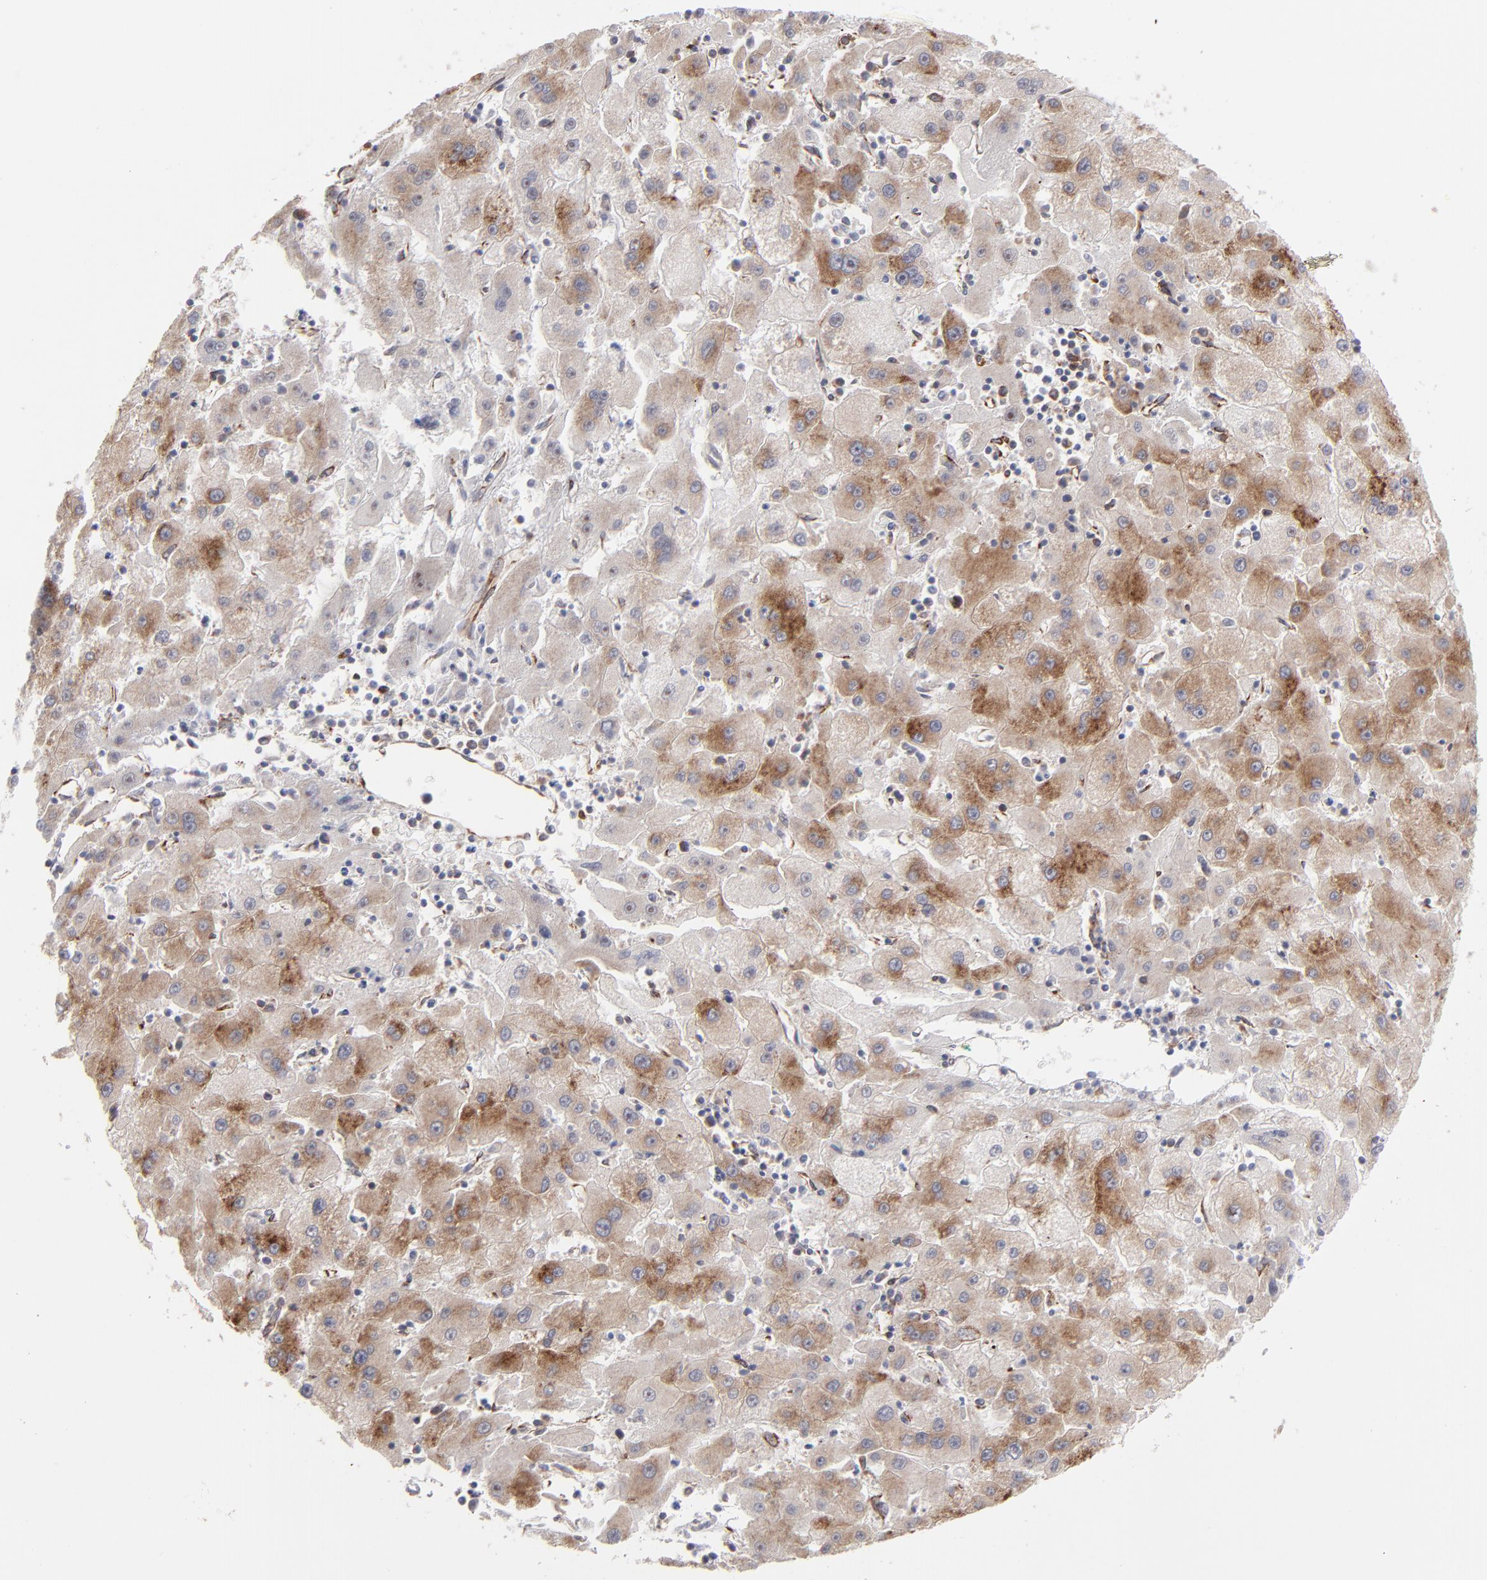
{"staining": {"intensity": "moderate", "quantity": "25%-75%", "location": "cytoplasmic/membranous"}, "tissue": "liver cancer", "cell_type": "Tumor cells", "image_type": "cancer", "snomed": [{"axis": "morphology", "description": "Carcinoma, Hepatocellular, NOS"}, {"axis": "topography", "description": "Liver"}], "caption": "An image of human liver hepatocellular carcinoma stained for a protein demonstrates moderate cytoplasmic/membranous brown staining in tumor cells.", "gene": "KTN1", "patient": {"sex": "male", "age": 72}}